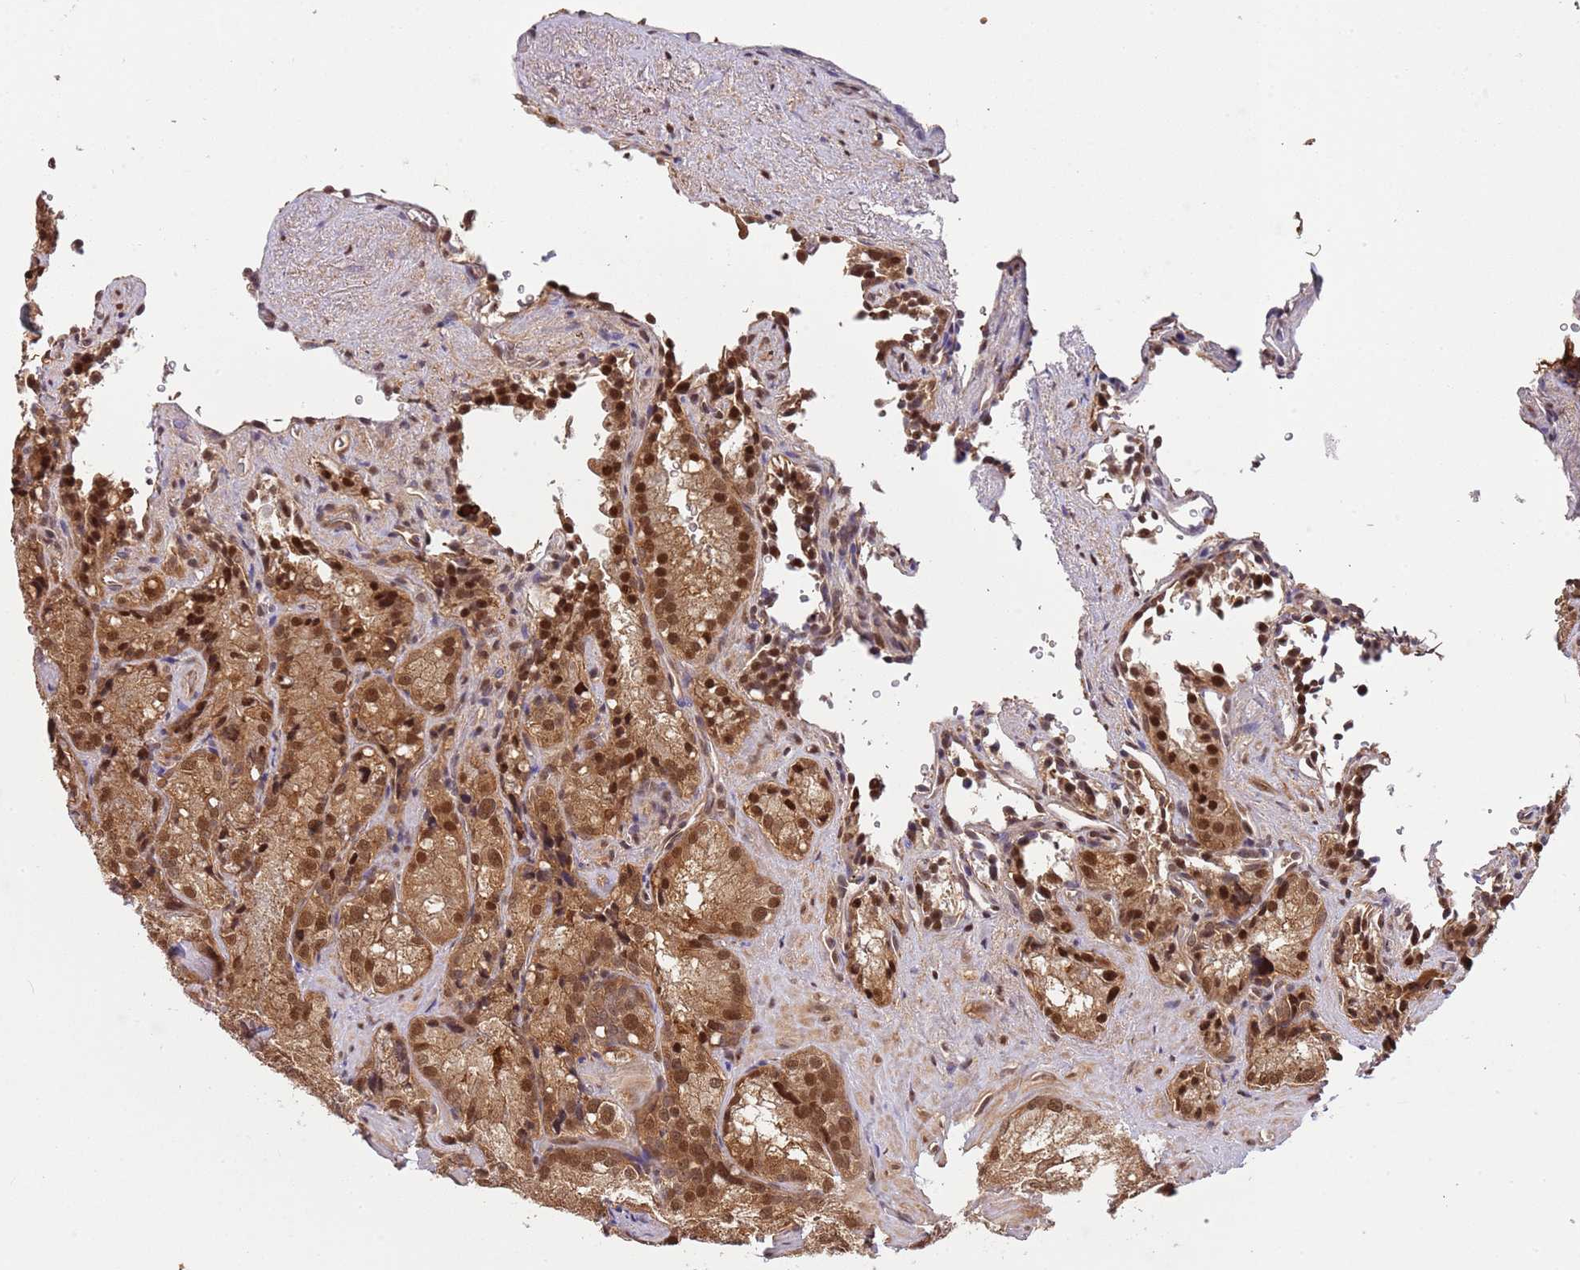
{"staining": {"intensity": "strong", "quantity": ">75%", "location": "cytoplasmic/membranous,nuclear"}, "tissue": "seminal vesicle", "cell_type": "Glandular cells", "image_type": "normal", "snomed": [{"axis": "morphology", "description": "Normal tissue, NOS"}, {"axis": "topography", "description": "Seminal veicle"}], "caption": "The immunohistochemical stain highlights strong cytoplasmic/membranous,nuclear positivity in glandular cells of normal seminal vesicle.", "gene": "PLSCR5", "patient": {"sex": "male", "age": 62}}